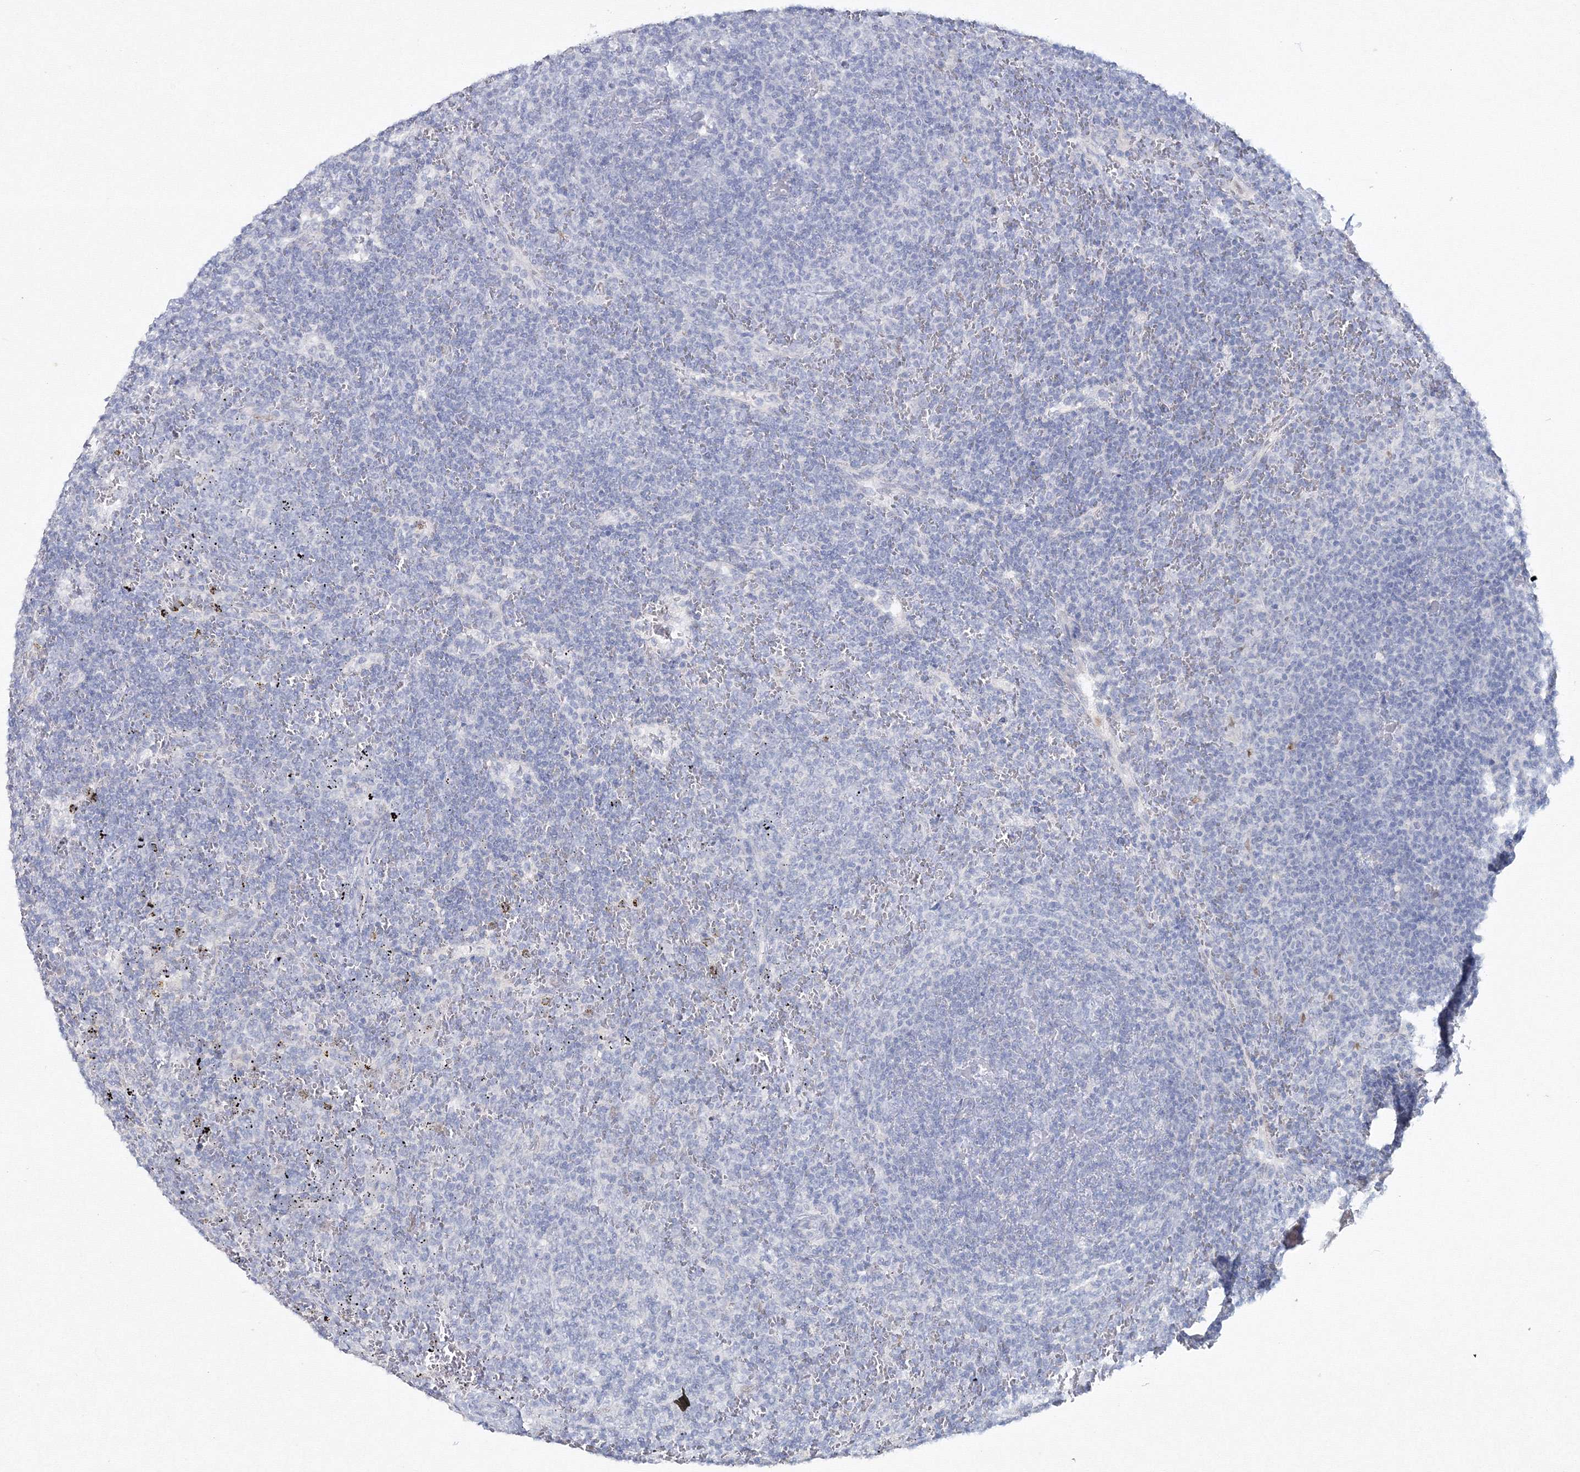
{"staining": {"intensity": "negative", "quantity": "none", "location": "none"}, "tissue": "lymphoma", "cell_type": "Tumor cells", "image_type": "cancer", "snomed": [{"axis": "morphology", "description": "Malignant lymphoma, non-Hodgkin's type, Low grade"}, {"axis": "topography", "description": "Spleen"}], "caption": "Tumor cells show no significant expression in malignant lymphoma, non-Hodgkin's type (low-grade).", "gene": "GCKR", "patient": {"sex": "female", "age": 50}}